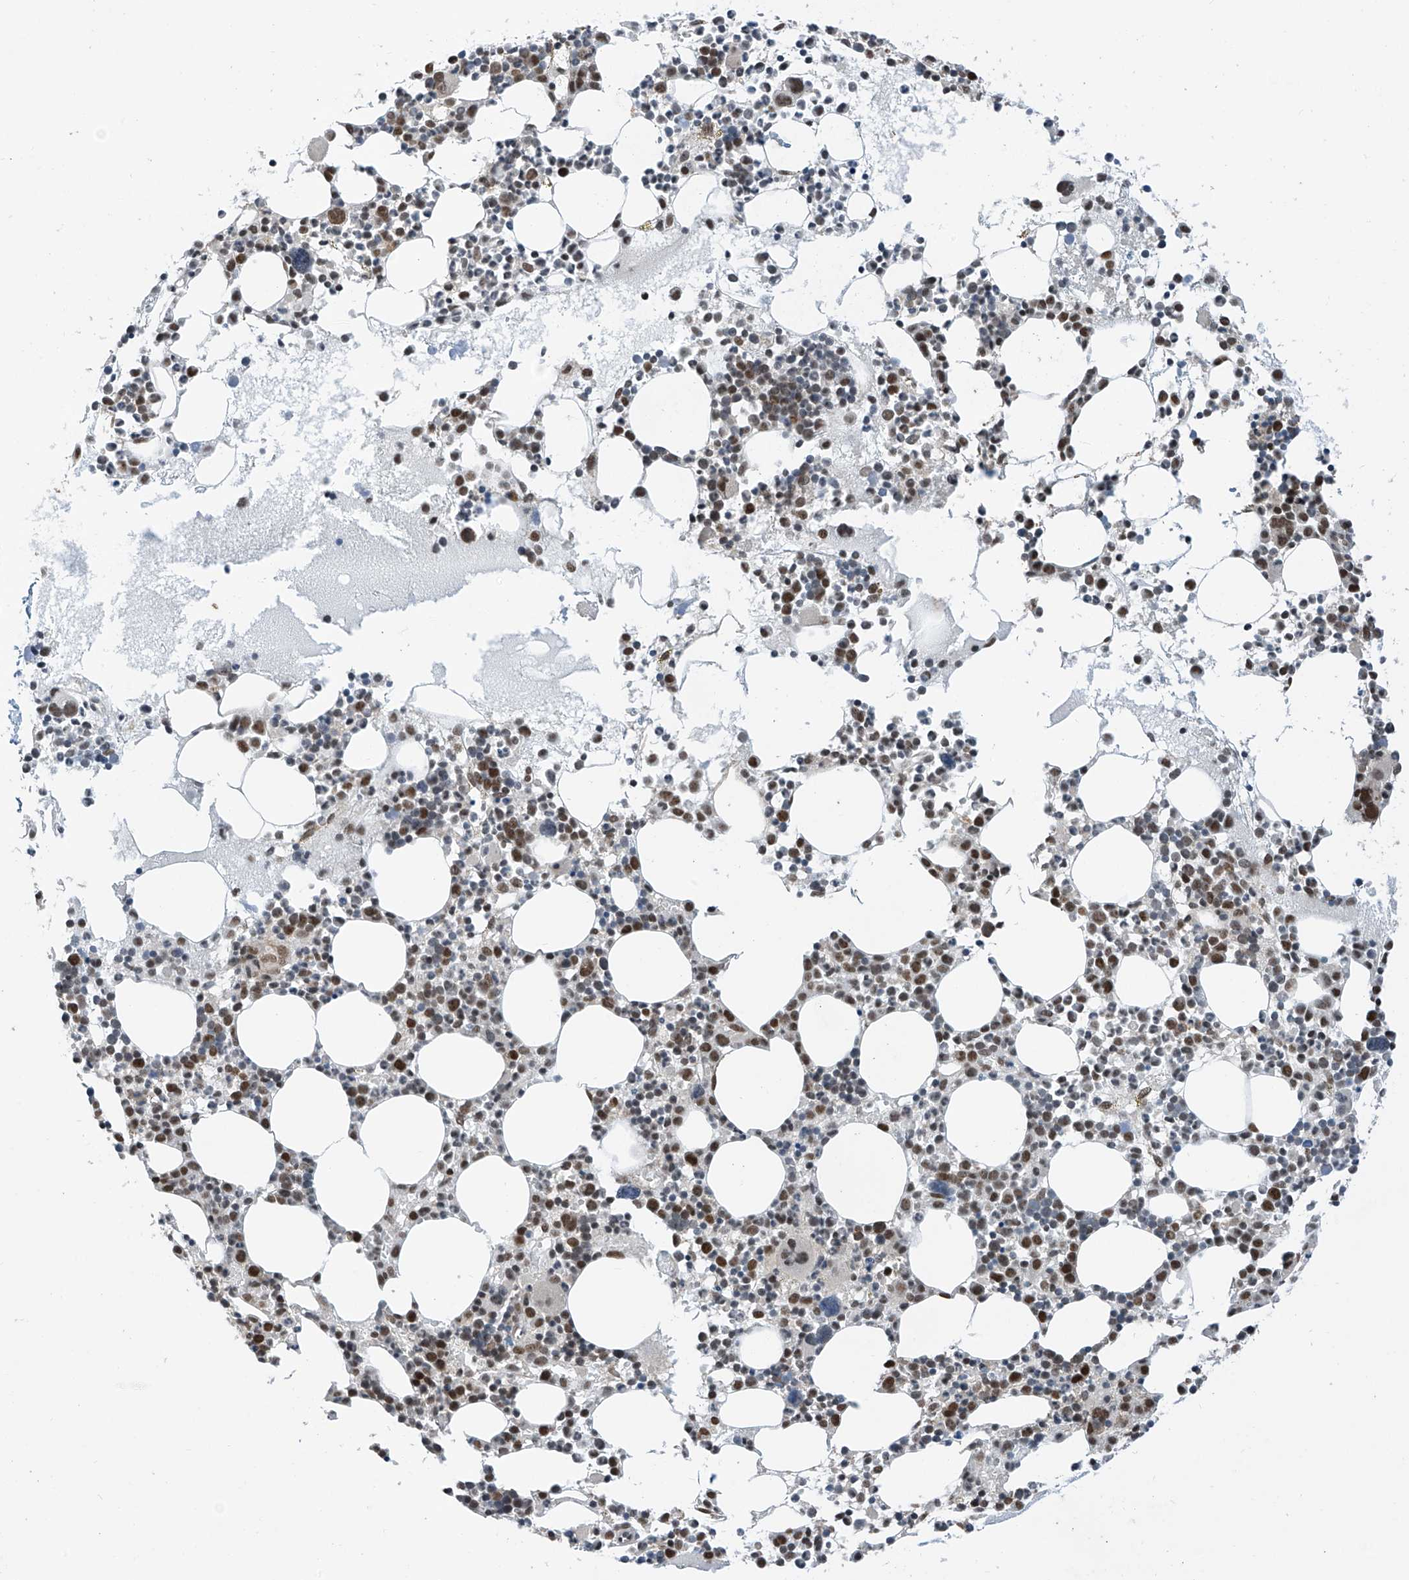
{"staining": {"intensity": "strong", "quantity": "25%-75%", "location": "nuclear"}, "tissue": "bone marrow", "cell_type": "Hematopoietic cells", "image_type": "normal", "snomed": [{"axis": "morphology", "description": "Normal tissue, NOS"}, {"axis": "topography", "description": "Bone marrow"}], "caption": "A high-resolution histopathology image shows immunohistochemistry staining of benign bone marrow, which displays strong nuclear staining in about 25%-75% of hematopoietic cells. The protein of interest is shown in brown color, while the nuclei are stained blue.", "gene": "RPAIN", "patient": {"sex": "female", "age": 62}}